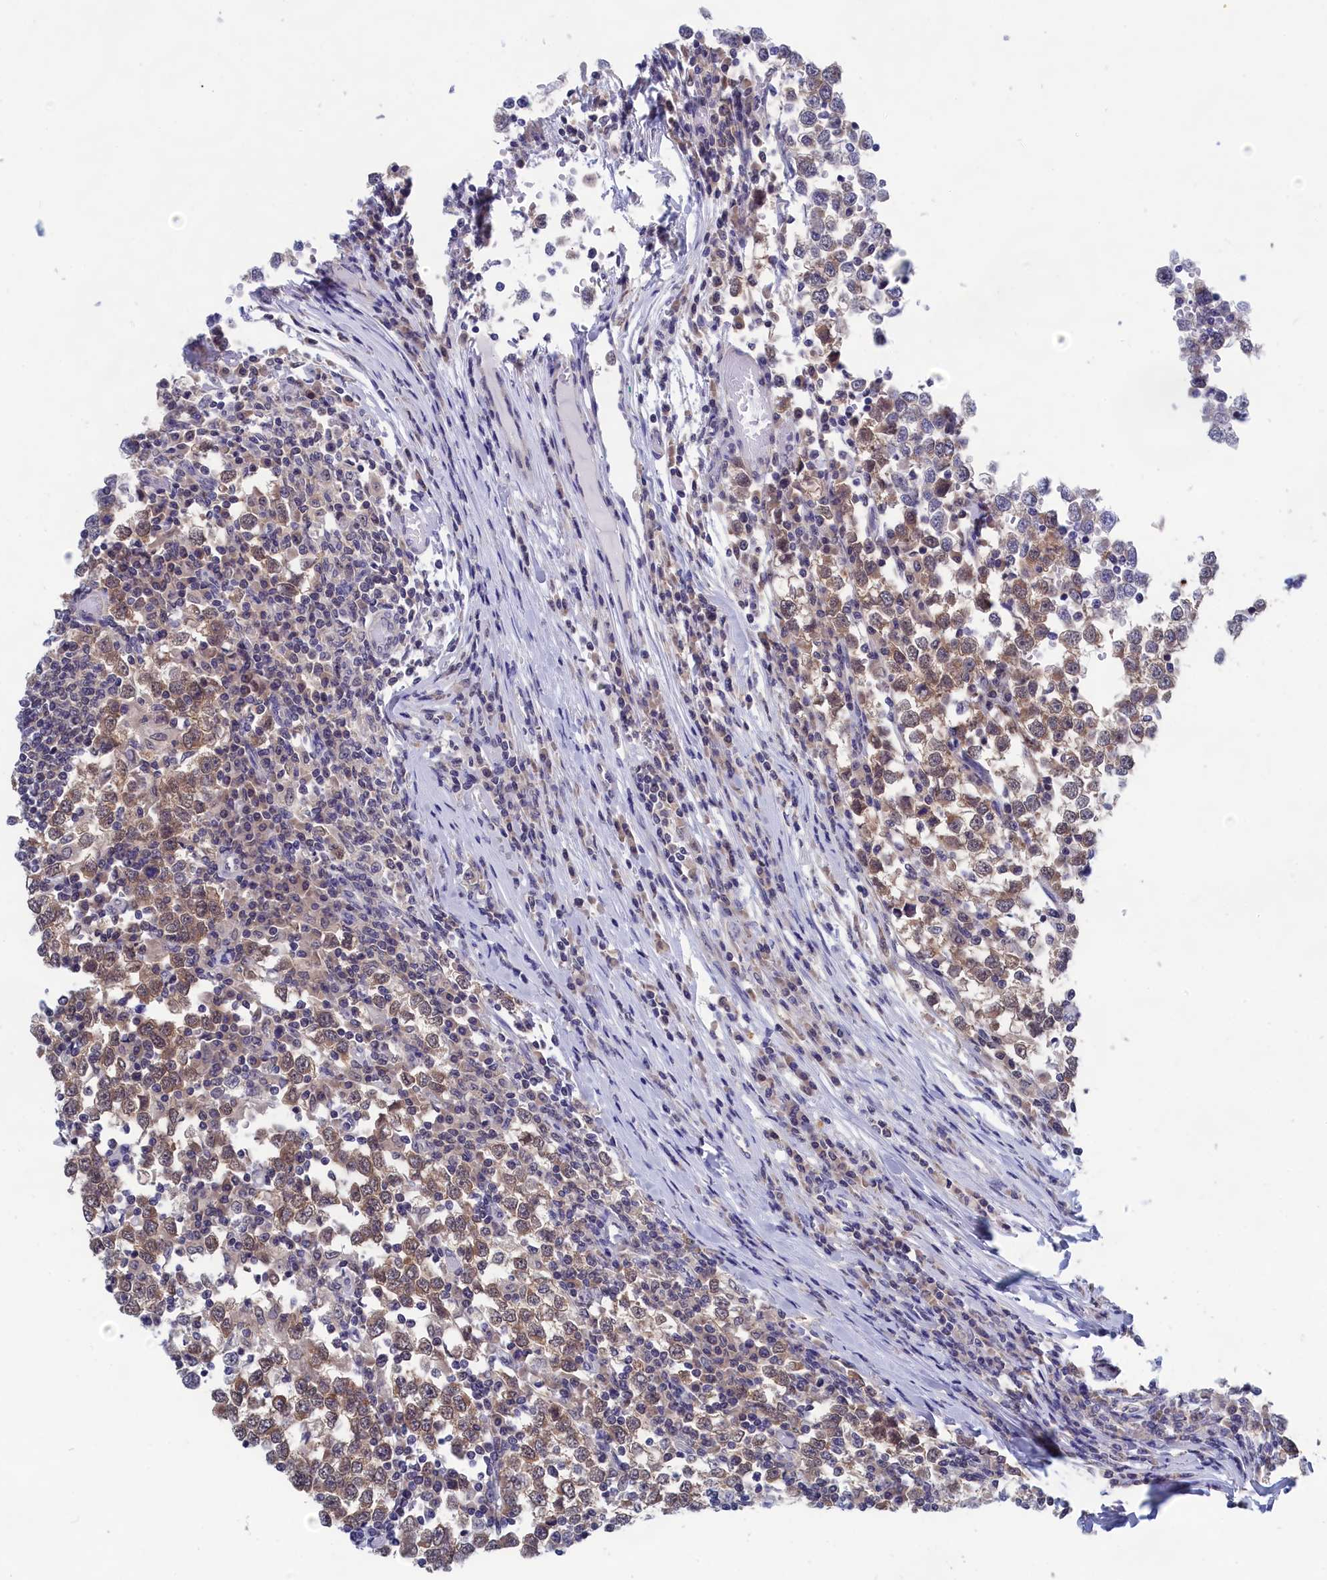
{"staining": {"intensity": "weak", "quantity": ">75%", "location": "cytoplasmic/membranous,nuclear"}, "tissue": "testis cancer", "cell_type": "Tumor cells", "image_type": "cancer", "snomed": [{"axis": "morphology", "description": "Seminoma, NOS"}, {"axis": "topography", "description": "Testis"}], "caption": "Immunohistochemistry (IHC) histopathology image of human testis cancer stained for a protein (brown), which reveals low levels of weak cytoplasmic/membranous and nuclear staining in approximately >75% of tumor cells.", "gene": "PGP", "patient": {"sex": "male", "age": 65}}